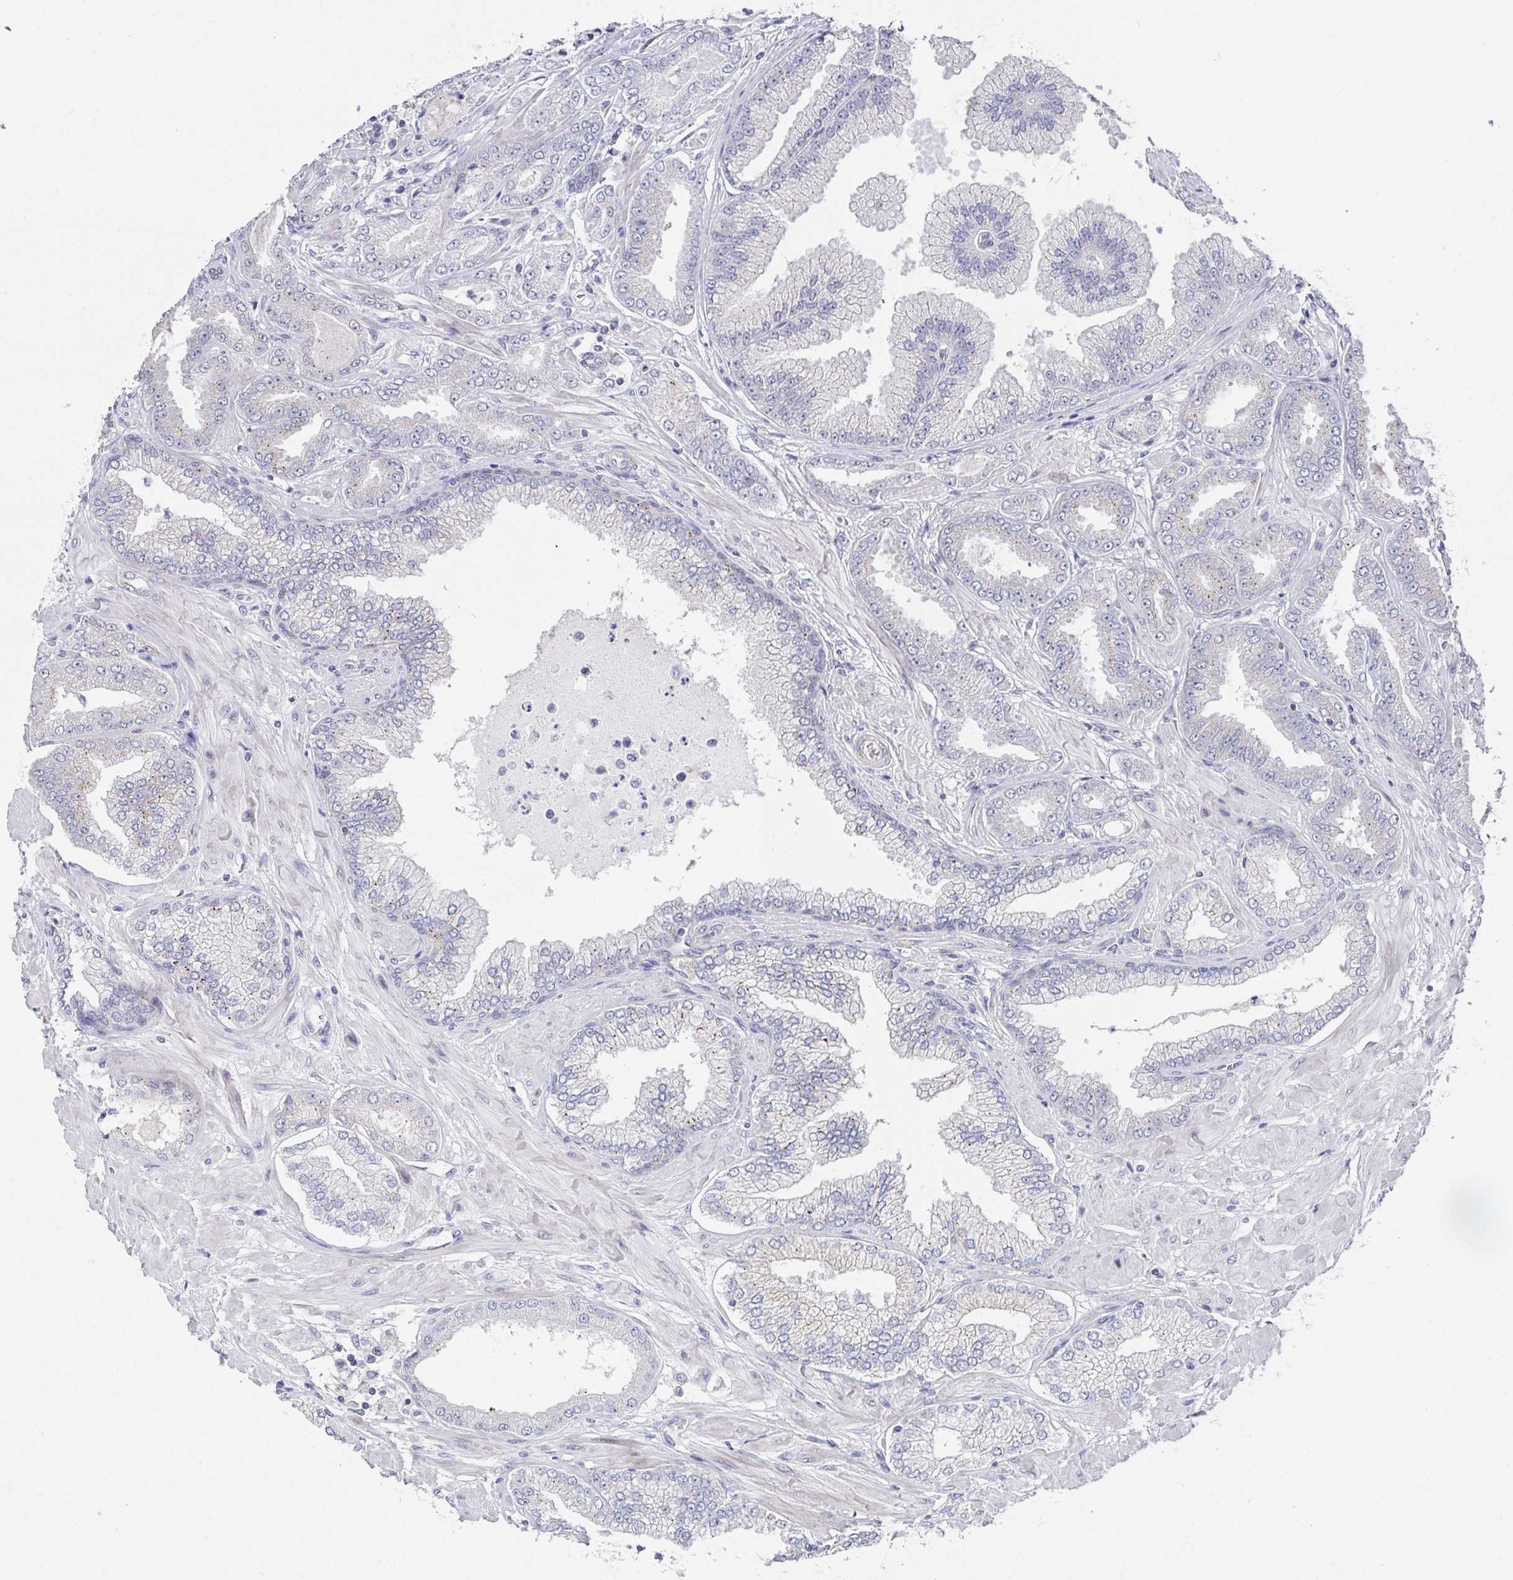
{"staining": {"intensity": "negative", "quantity": "none", "location": "none"}, "tissue": "prostate cancer", "cell_type": "Tumor cells", "image_type": "cancer", "snomed": [{"axis": "morphology", "description": "Adenocarcinoma, Low grade"}, {"axis": "topography", "description": "Prostate"}], "caption": "Protein analysis of low-grade adenocarcinoma (prostate) reveals no significant positivity in tumor cells.", "gene": "CIT", "patient": {"sex": "male", "age": 55}}